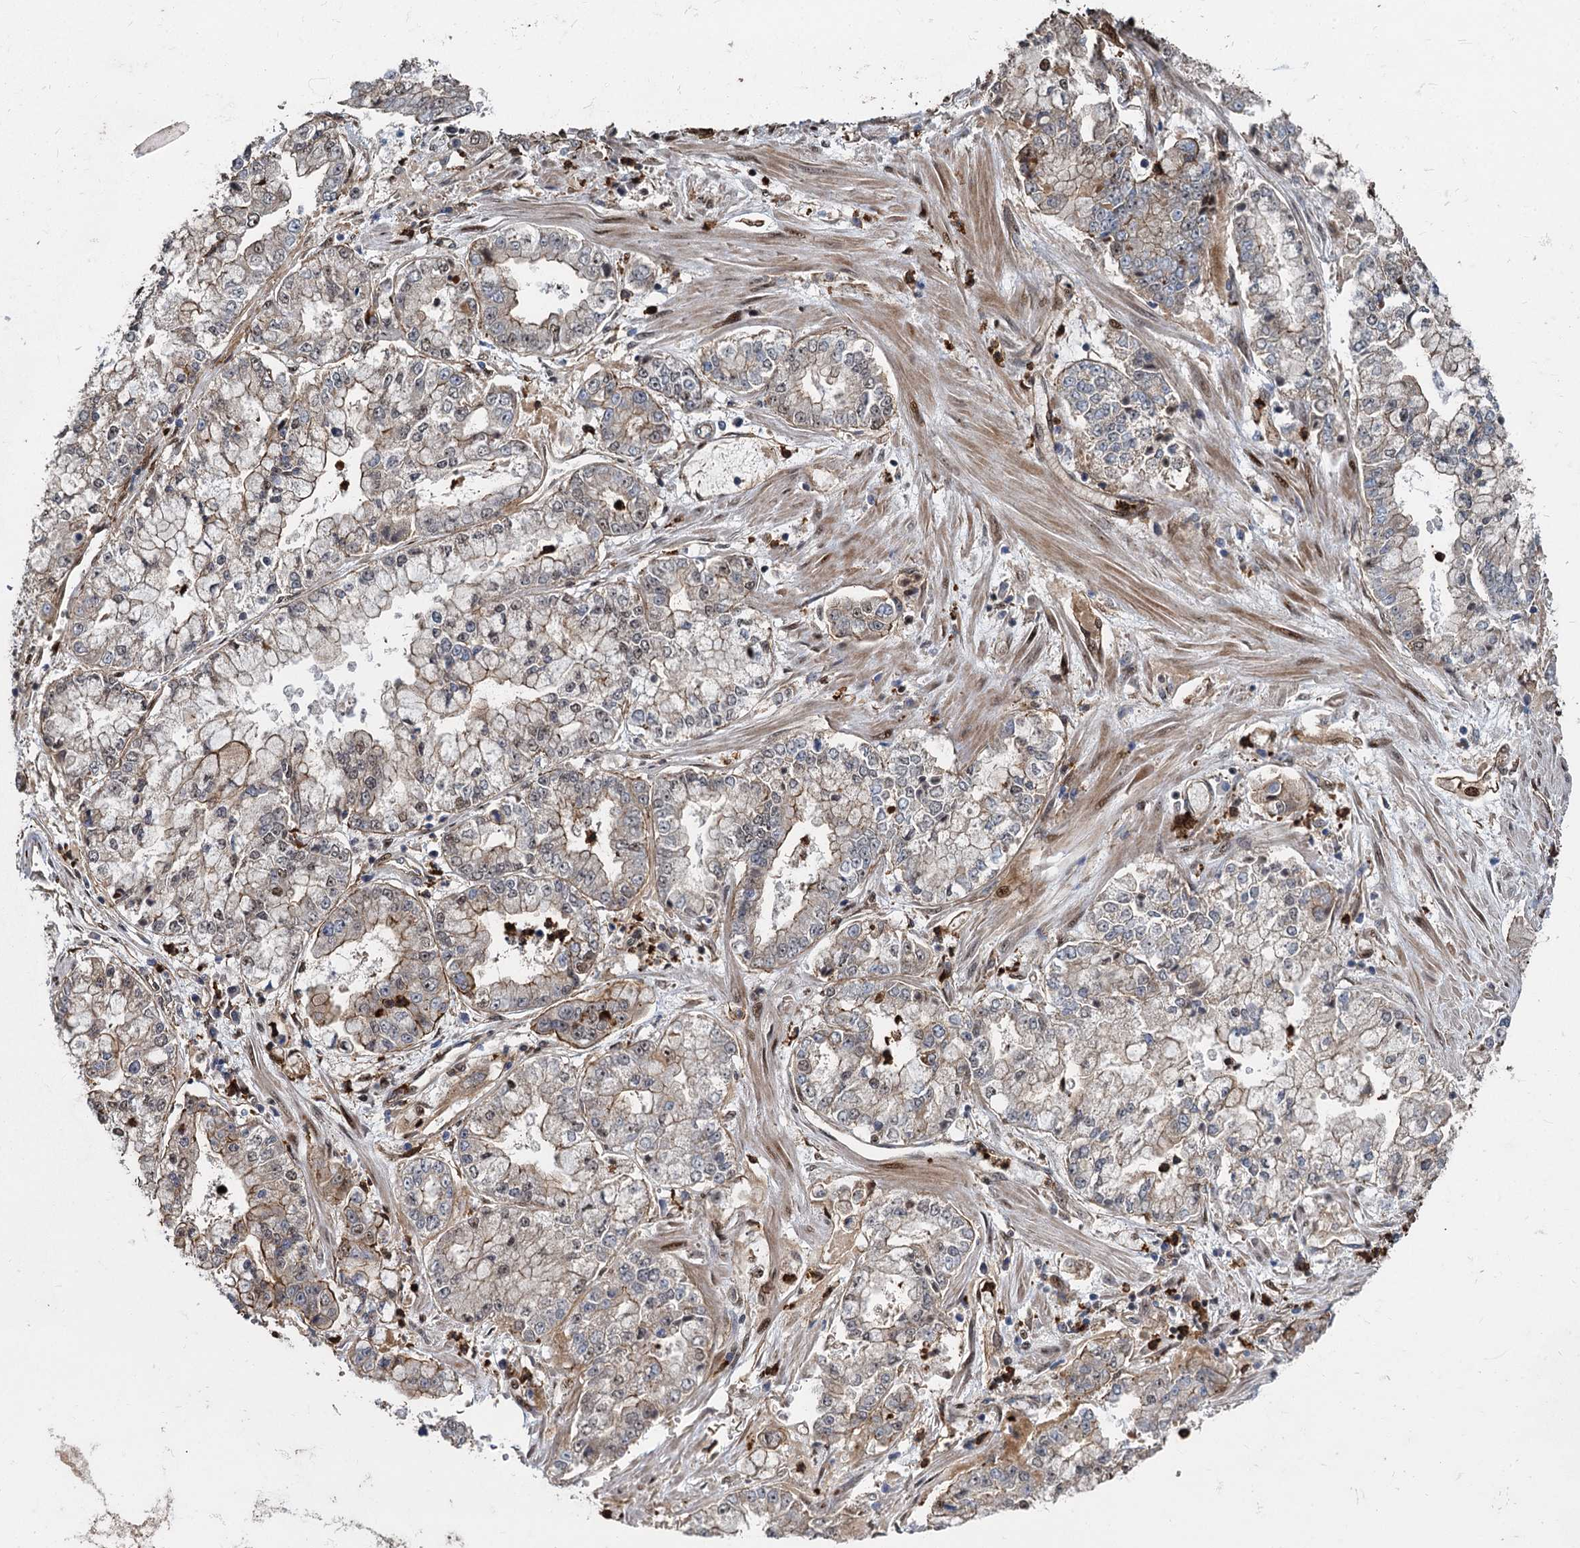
{"staining": {"intensity": "weak", "quantity": "25%-75%", "location": "cytoplasmic/membranous"}, "tissue": "stomach cancer", "cell_type": "Tumor cells", "image_type": "cancer", "snomed": [{"axis": "morphology", "description": "Adenocarcinoma, NOS"}, {"axis": "topography", "description": "Stomach"}], "caption": "Weak cytoplasmic/membranous expression is identified in approximately 25%-75% of tumor cells in stomach cancer (adenocarcinoma).", "gene": "ANKRD49", "patient": {"sex": "male", "age": 76}}